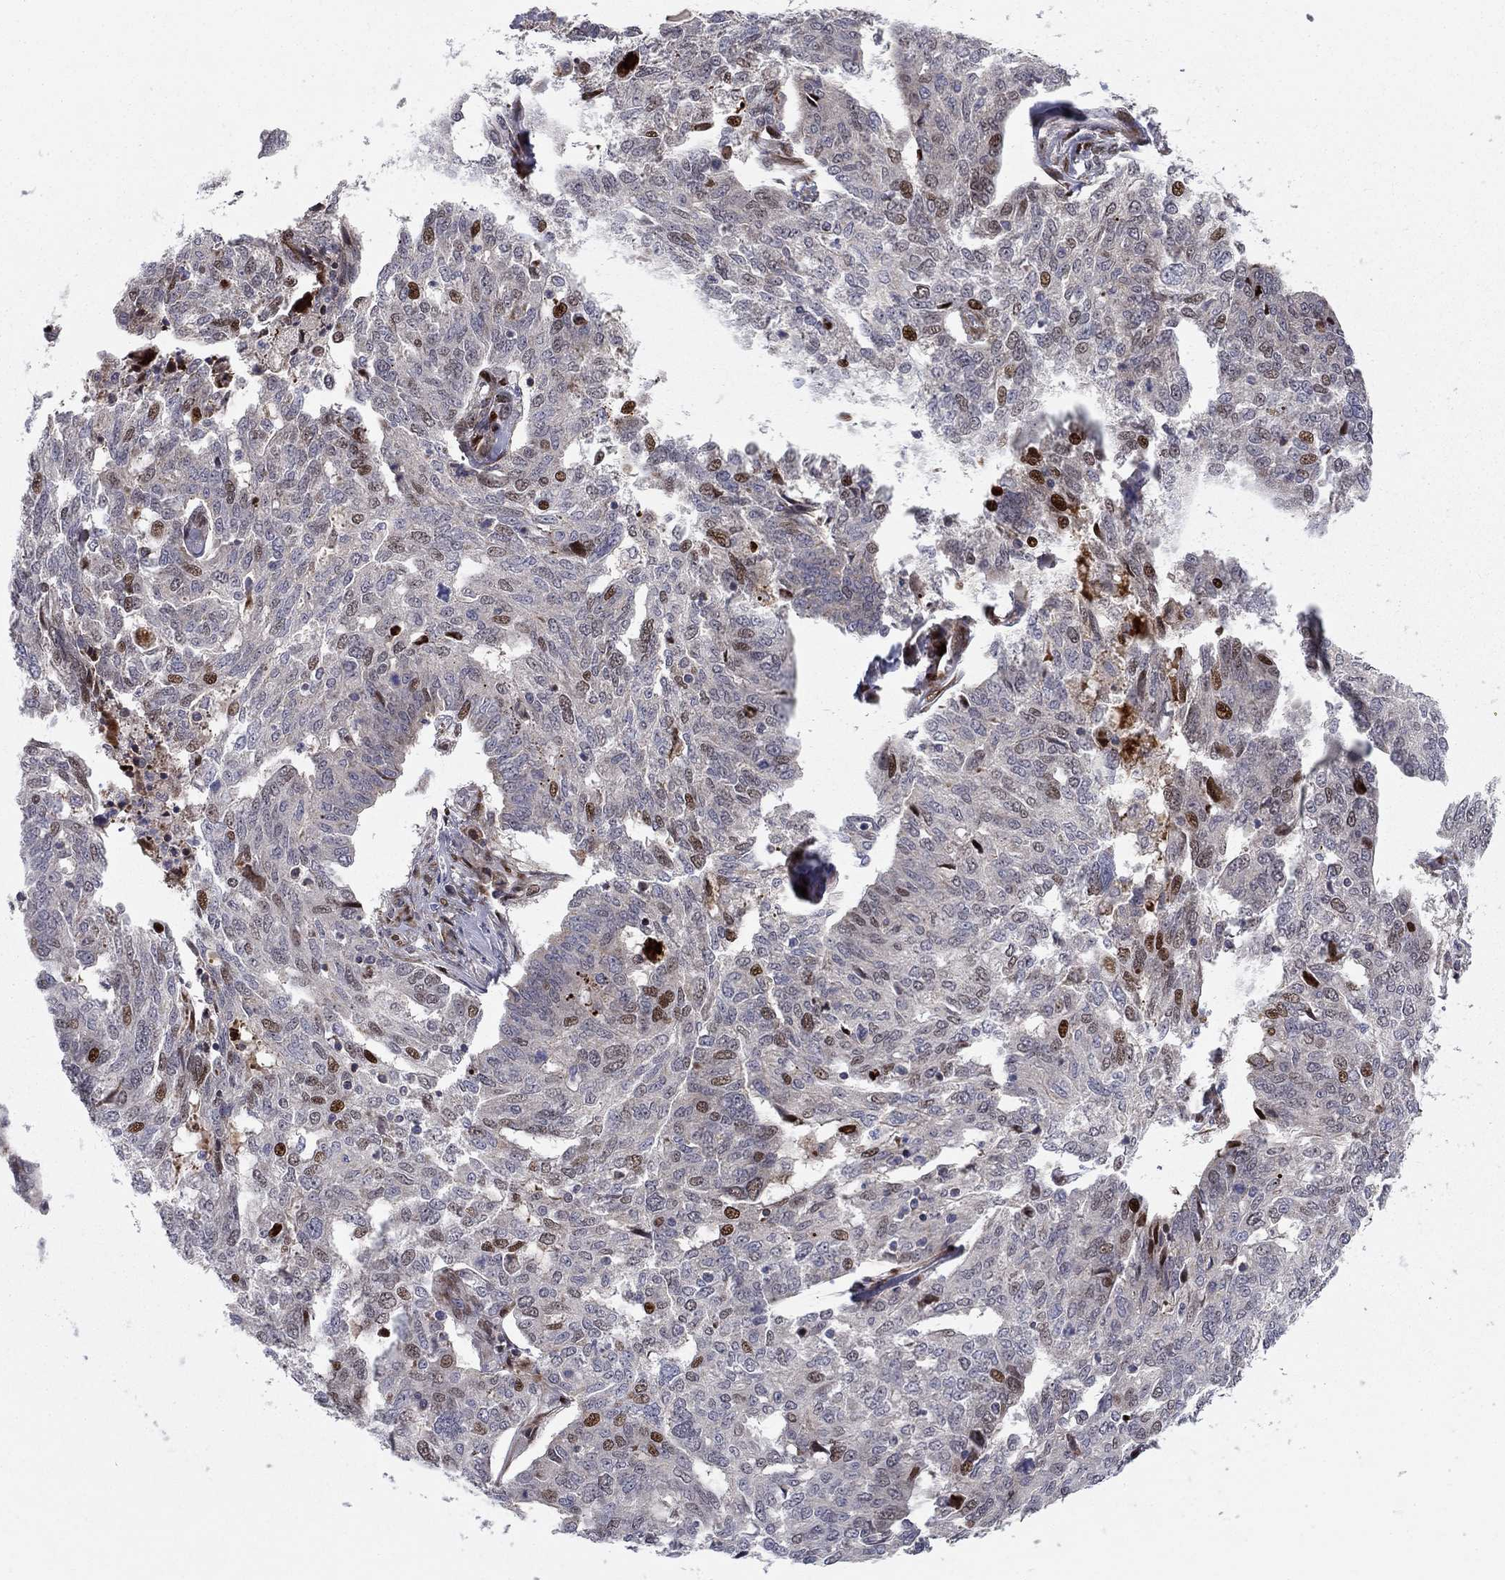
{"staining": {"intensity": "moderate", "quantity": "<25%", "location": "nuclear"}, "tissue": "ovarian cancer", "cell_type": "Tumor cells", "image_type": "cancer", "snomed": [{"axis": "morphology", "description": "Cystadenocarcinoma, serous, NOS"}, {"axis": "topography", "description": "Ovary"}], "caption": "The image displays immunohistochemical staining of ovarian cancer. There is moderate nuclear staining is appreciated in approximately <25% of tumor cells.", "gene": "MIOS", "patient": {"sex": "female", "age": 67}}